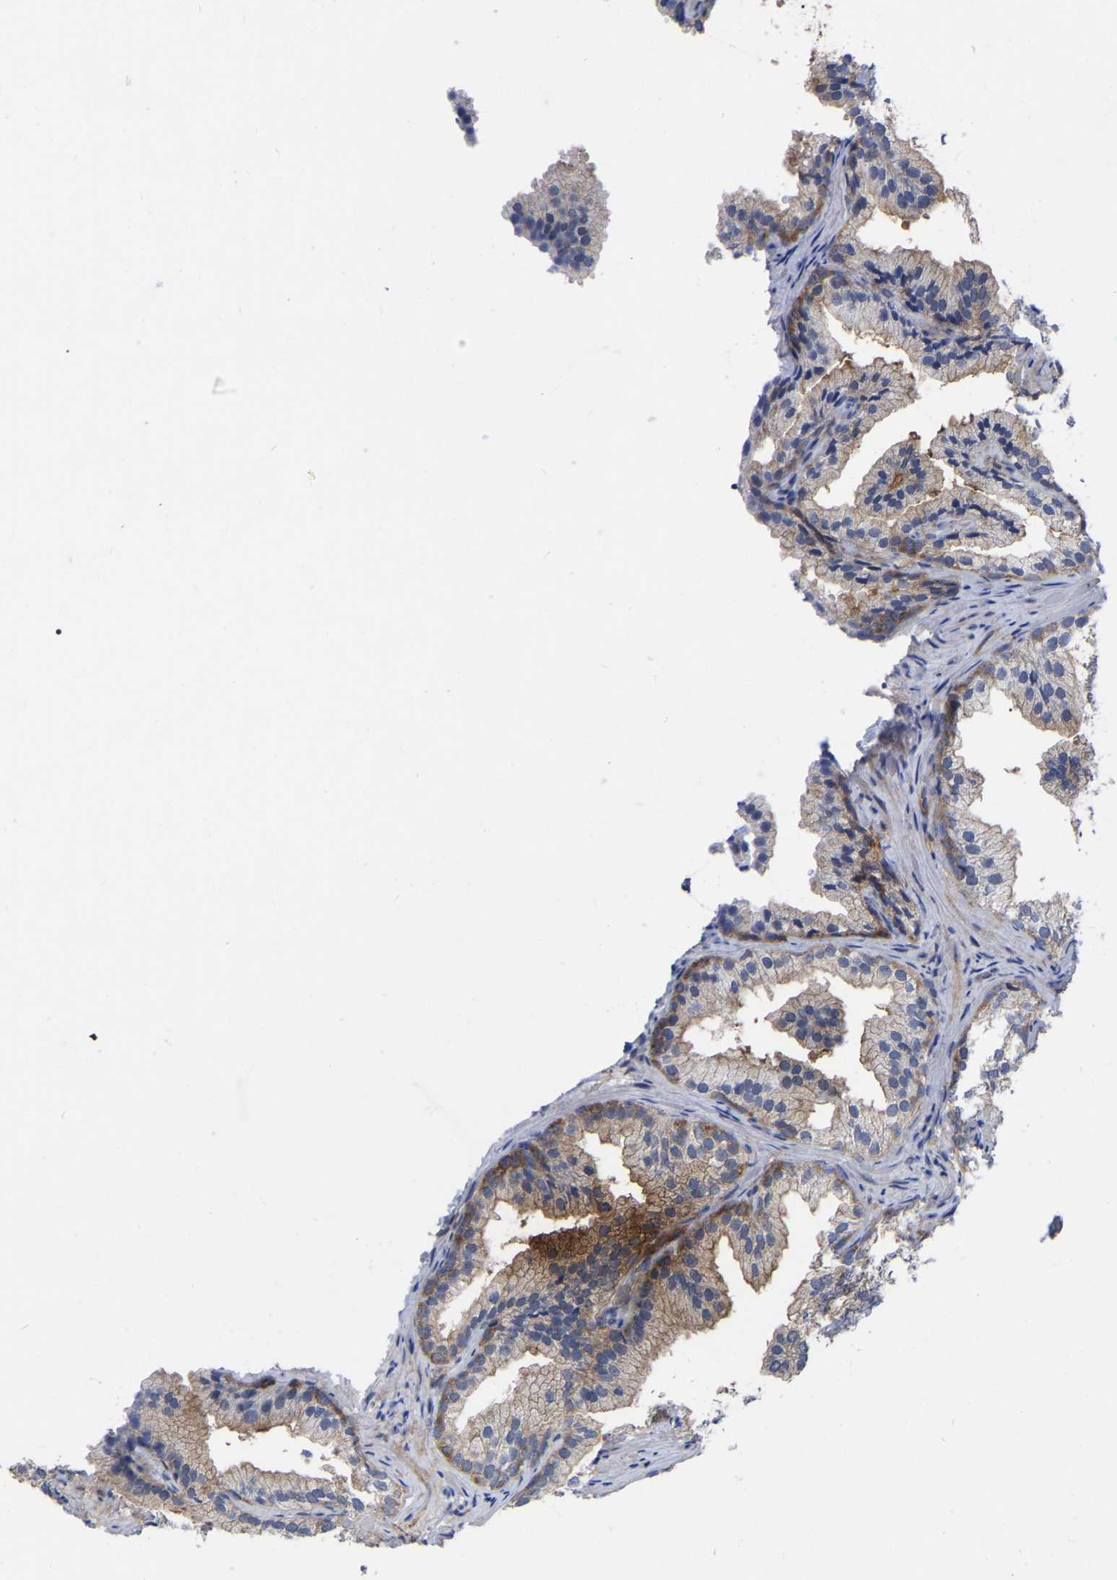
{"staining": {"intensity": "weak", "quantity": "<25%", "location": "cytoplasmic/membranous"}, "tissue": "prostate", "cell_type": "Glandular cells", "image_type": "normal", "snomed": [{"axis": "morphology", "description": "Normal tissue, NOS"}, {"axis": "topography", "description": "Prostate"}], "caption": "IHC of unremarkable prostate reveals no positivity in glandular cells.", "gene": "TCP1", "patient": {"sex": "male", "age": 76}}